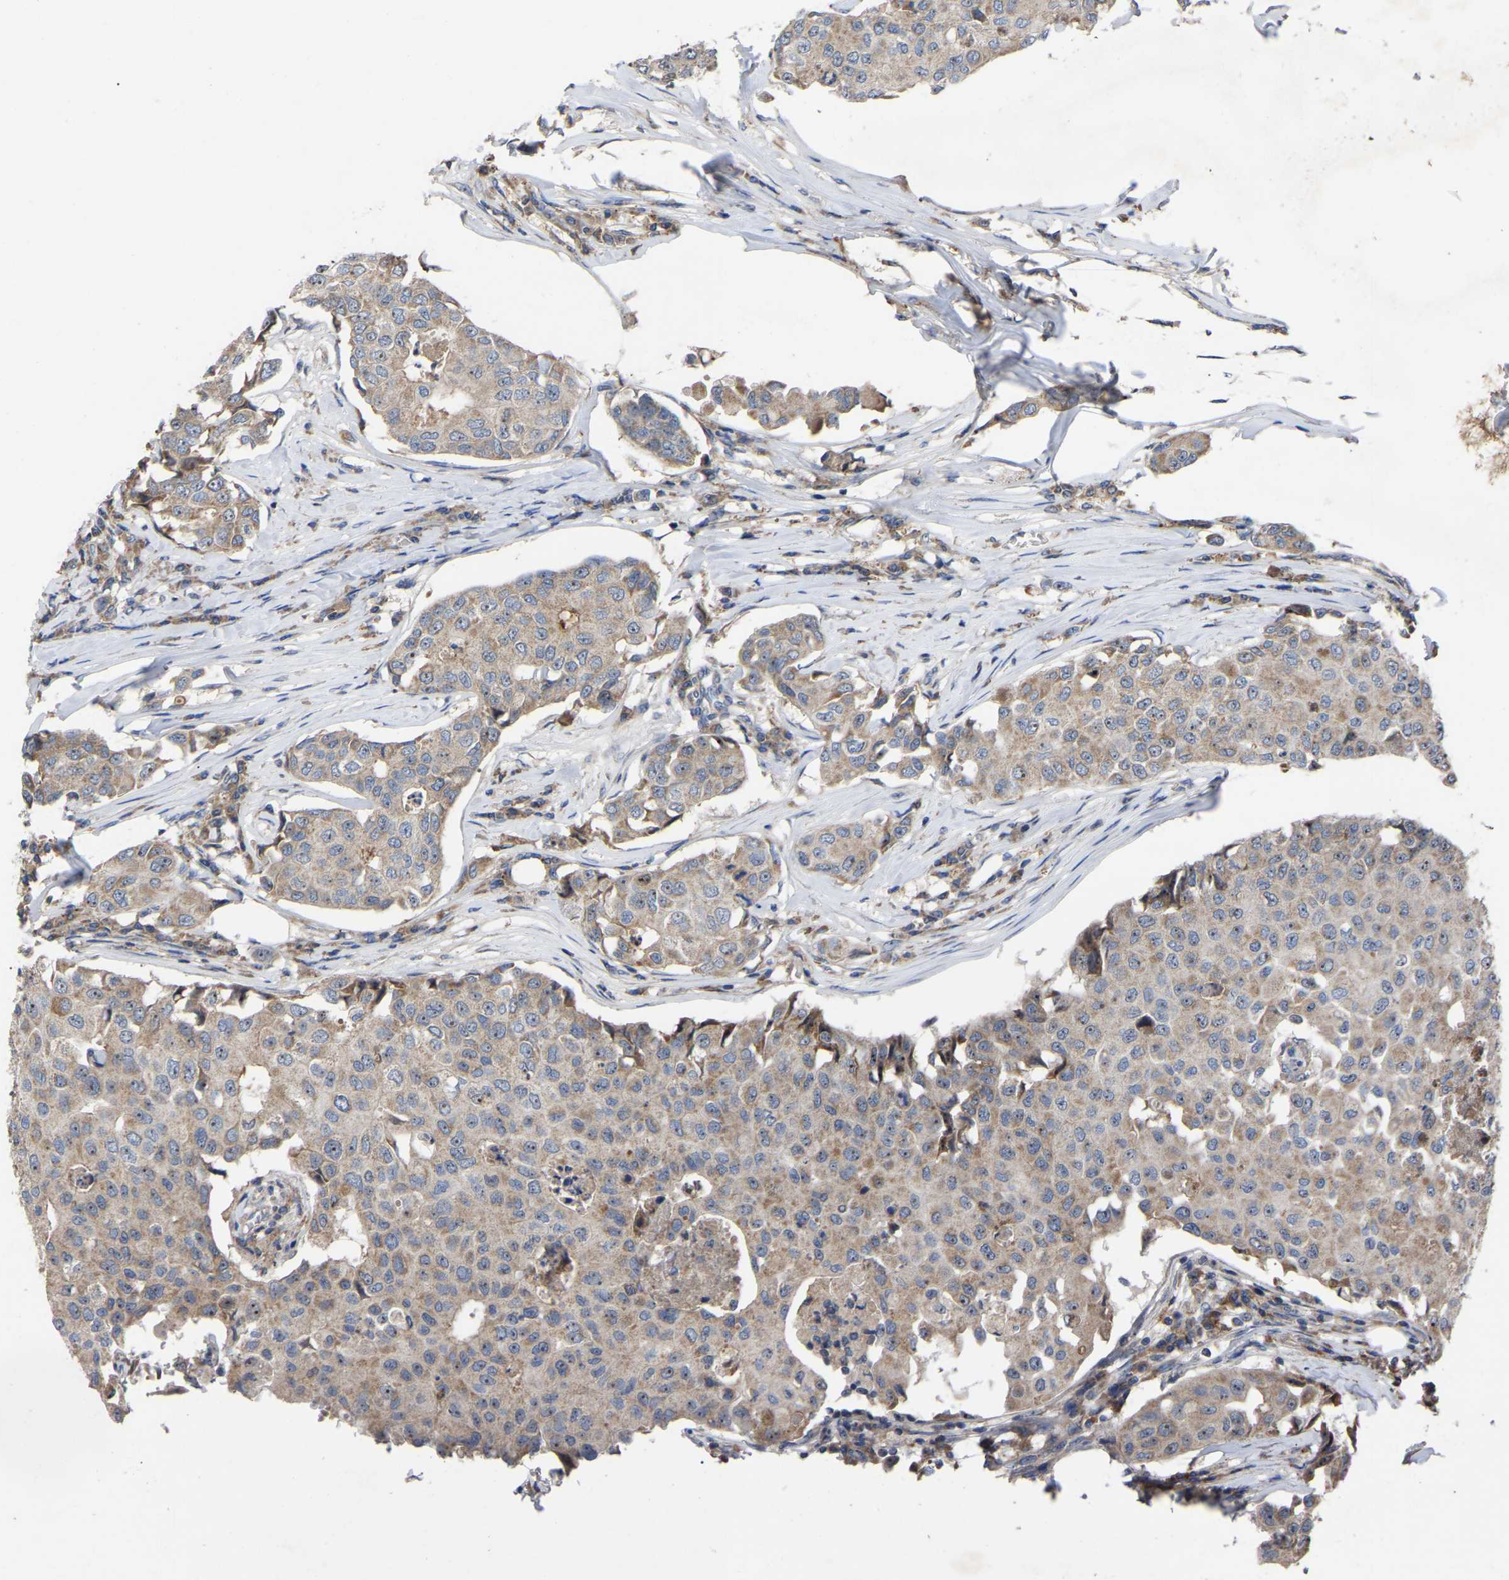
{"staining": {"intensity": "weak", "quantity": ">75%", "location": "cytoplasmic/membranous,nuclear"}, "tissue": "breast cancer", "cell_type": "Tumor cells", "image_type": "cancer", "snomed": [{"axis": "morphology", "description": "Duct carcinoma"}, {"axis": "topography", "description": "Breast"}], "caption": "This photomicrograph displays immunohistochemistry staining of breast cancer (intraductal carcinoma), with low weak cytoplasmic/membranous and nuclear expression in approximately >75% of tumor cells.", "gene": "NOP53", "patient": {"sex": "female", "age": 80}}